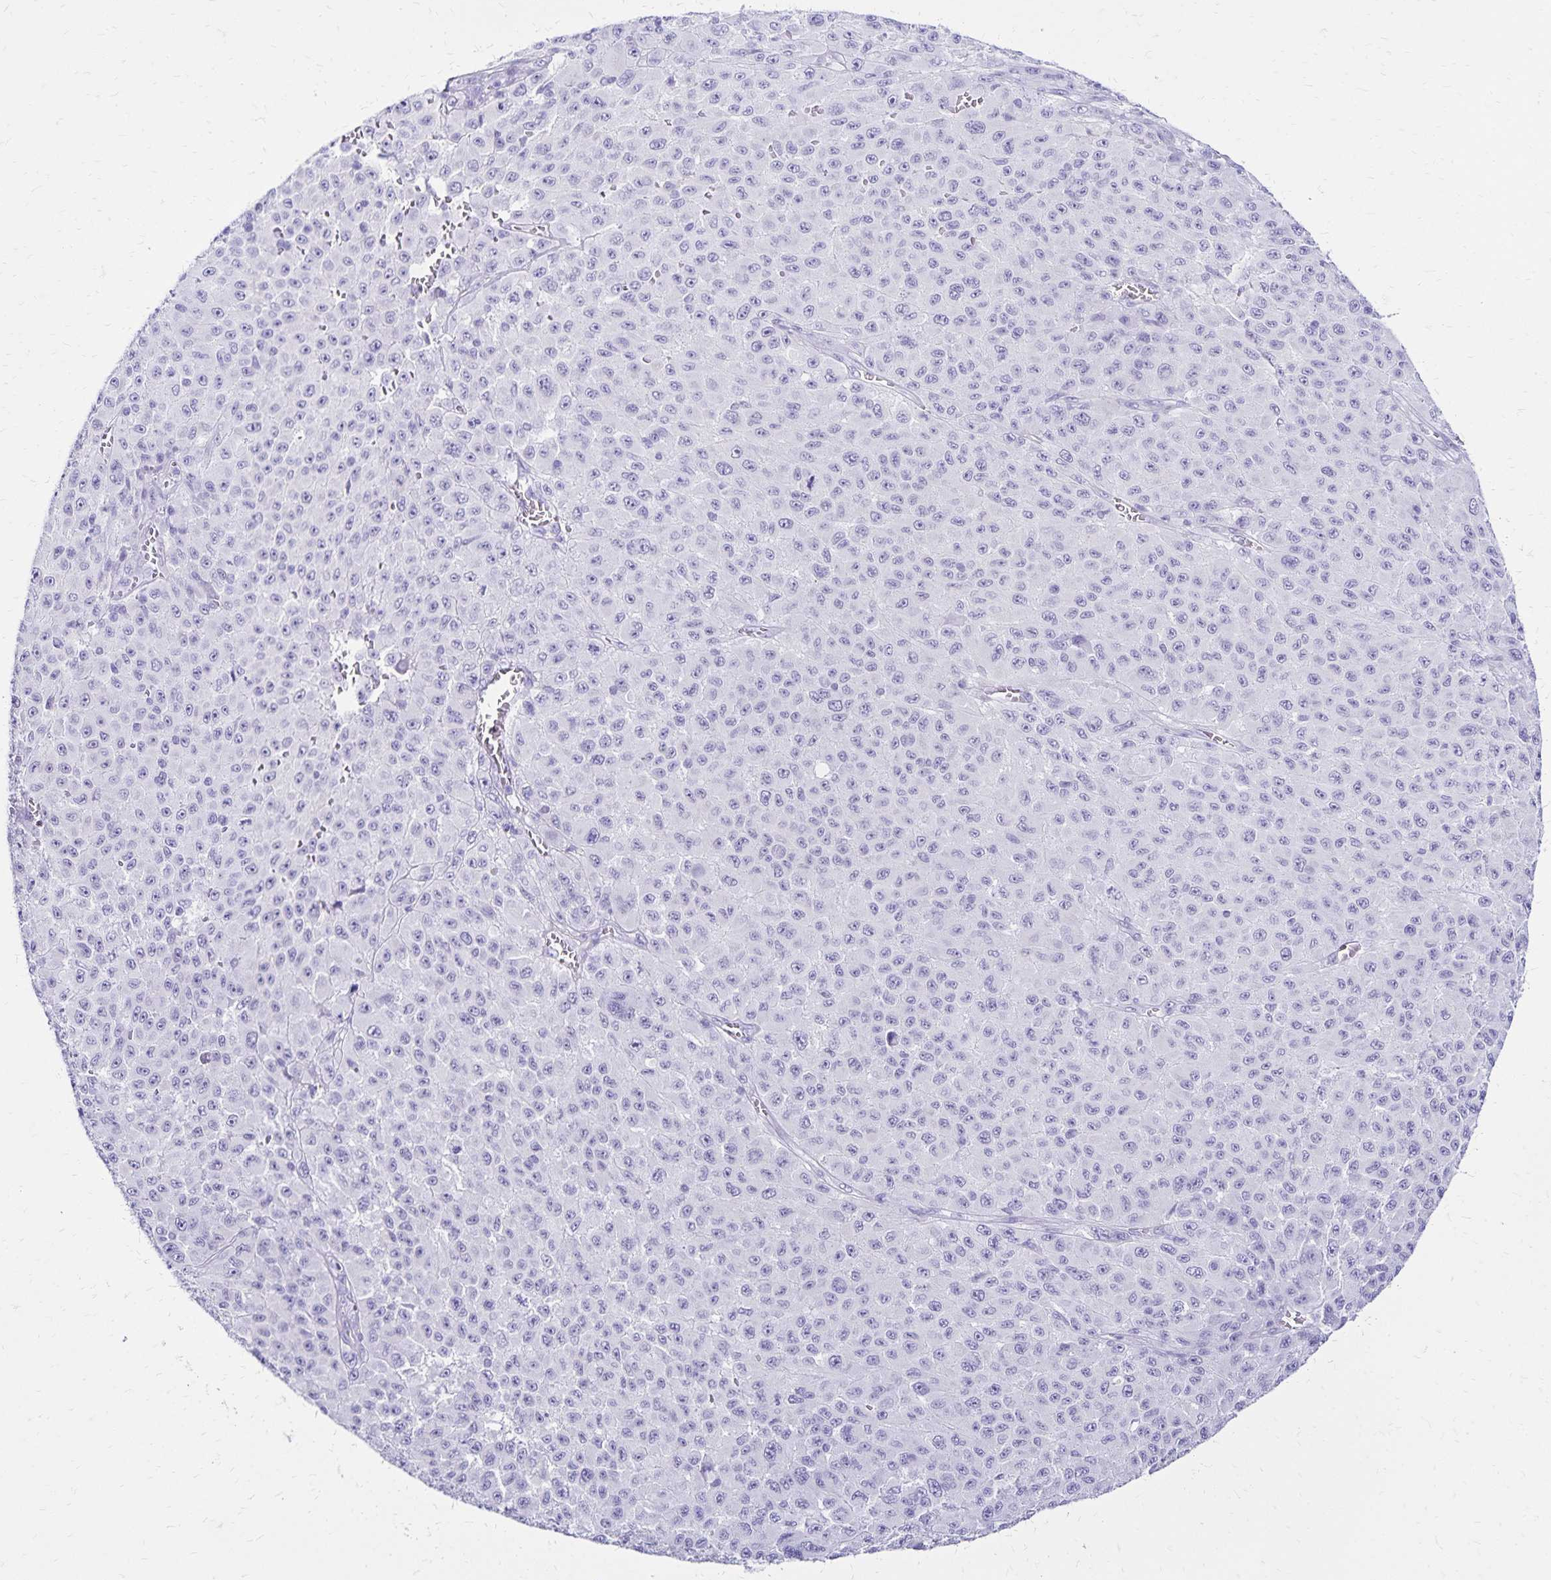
{"staining": {"intensity": "negative", "quantity": "none", "location": "none"}, "tissue": "melanoma", "cell_type": "Tumor cells", "image_type": "cancer", "snomed": [{"axis": "morphology", "description": "Malignant melanoma, NOS"}, {"axis": "topography", "description": "Skin"}], "caption": "There is no significant expression in tumor cells of malignant melanoma.", "gene": "LIN28B", "patient": {"sex": "male", "age": 73}}